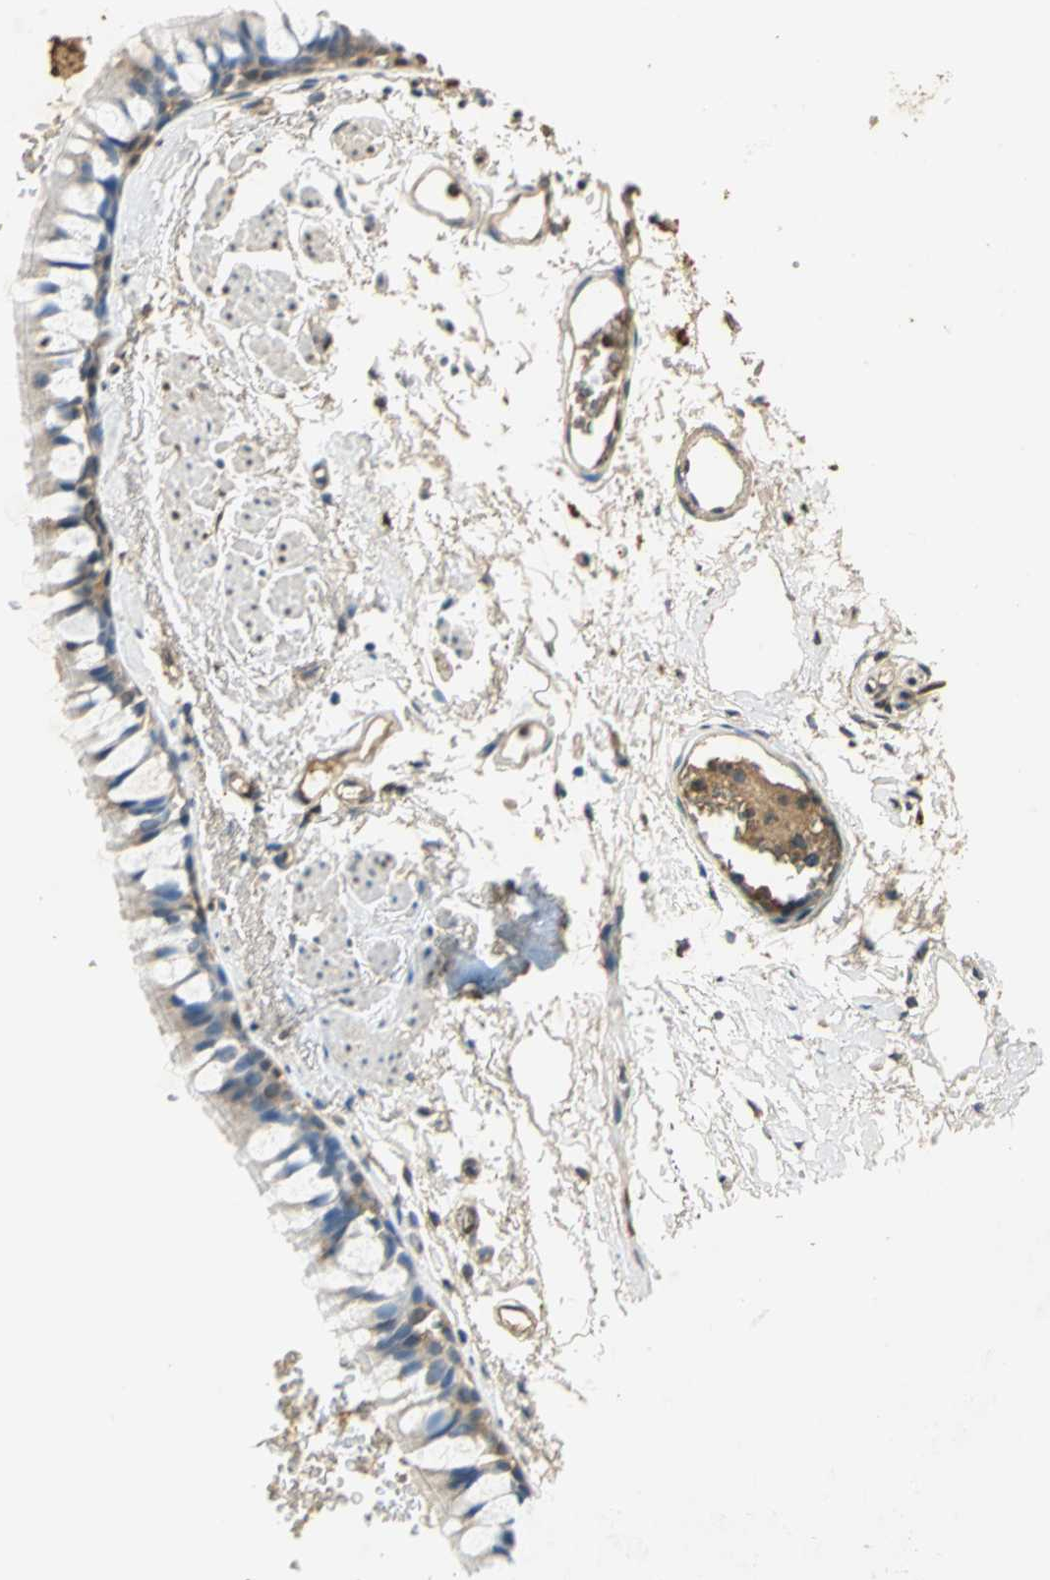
{"staining": {"intensity": "moderate", "quantity": ">75%", "location": "cytoplasmic/membranous"}, "tissue": "bronchus", "cell_type": "Respiratory epithelial cells", "image_type": "normal", "snomed": [{"axis": "morphology", "description": "Normal tissue, NOS"}, {"axis": "topography", "description": "Bronchus"}], "caption": "Moderate cytoplasmic/membranous protein positivity is appreciated in approximately >75% of respiratory epithelial cells in bronchus. The protein of interest is shown in brown color, while the nuclei are stained blue.", "gene": "GAPDH", "patient": {"sex": "female", "age": 73}}